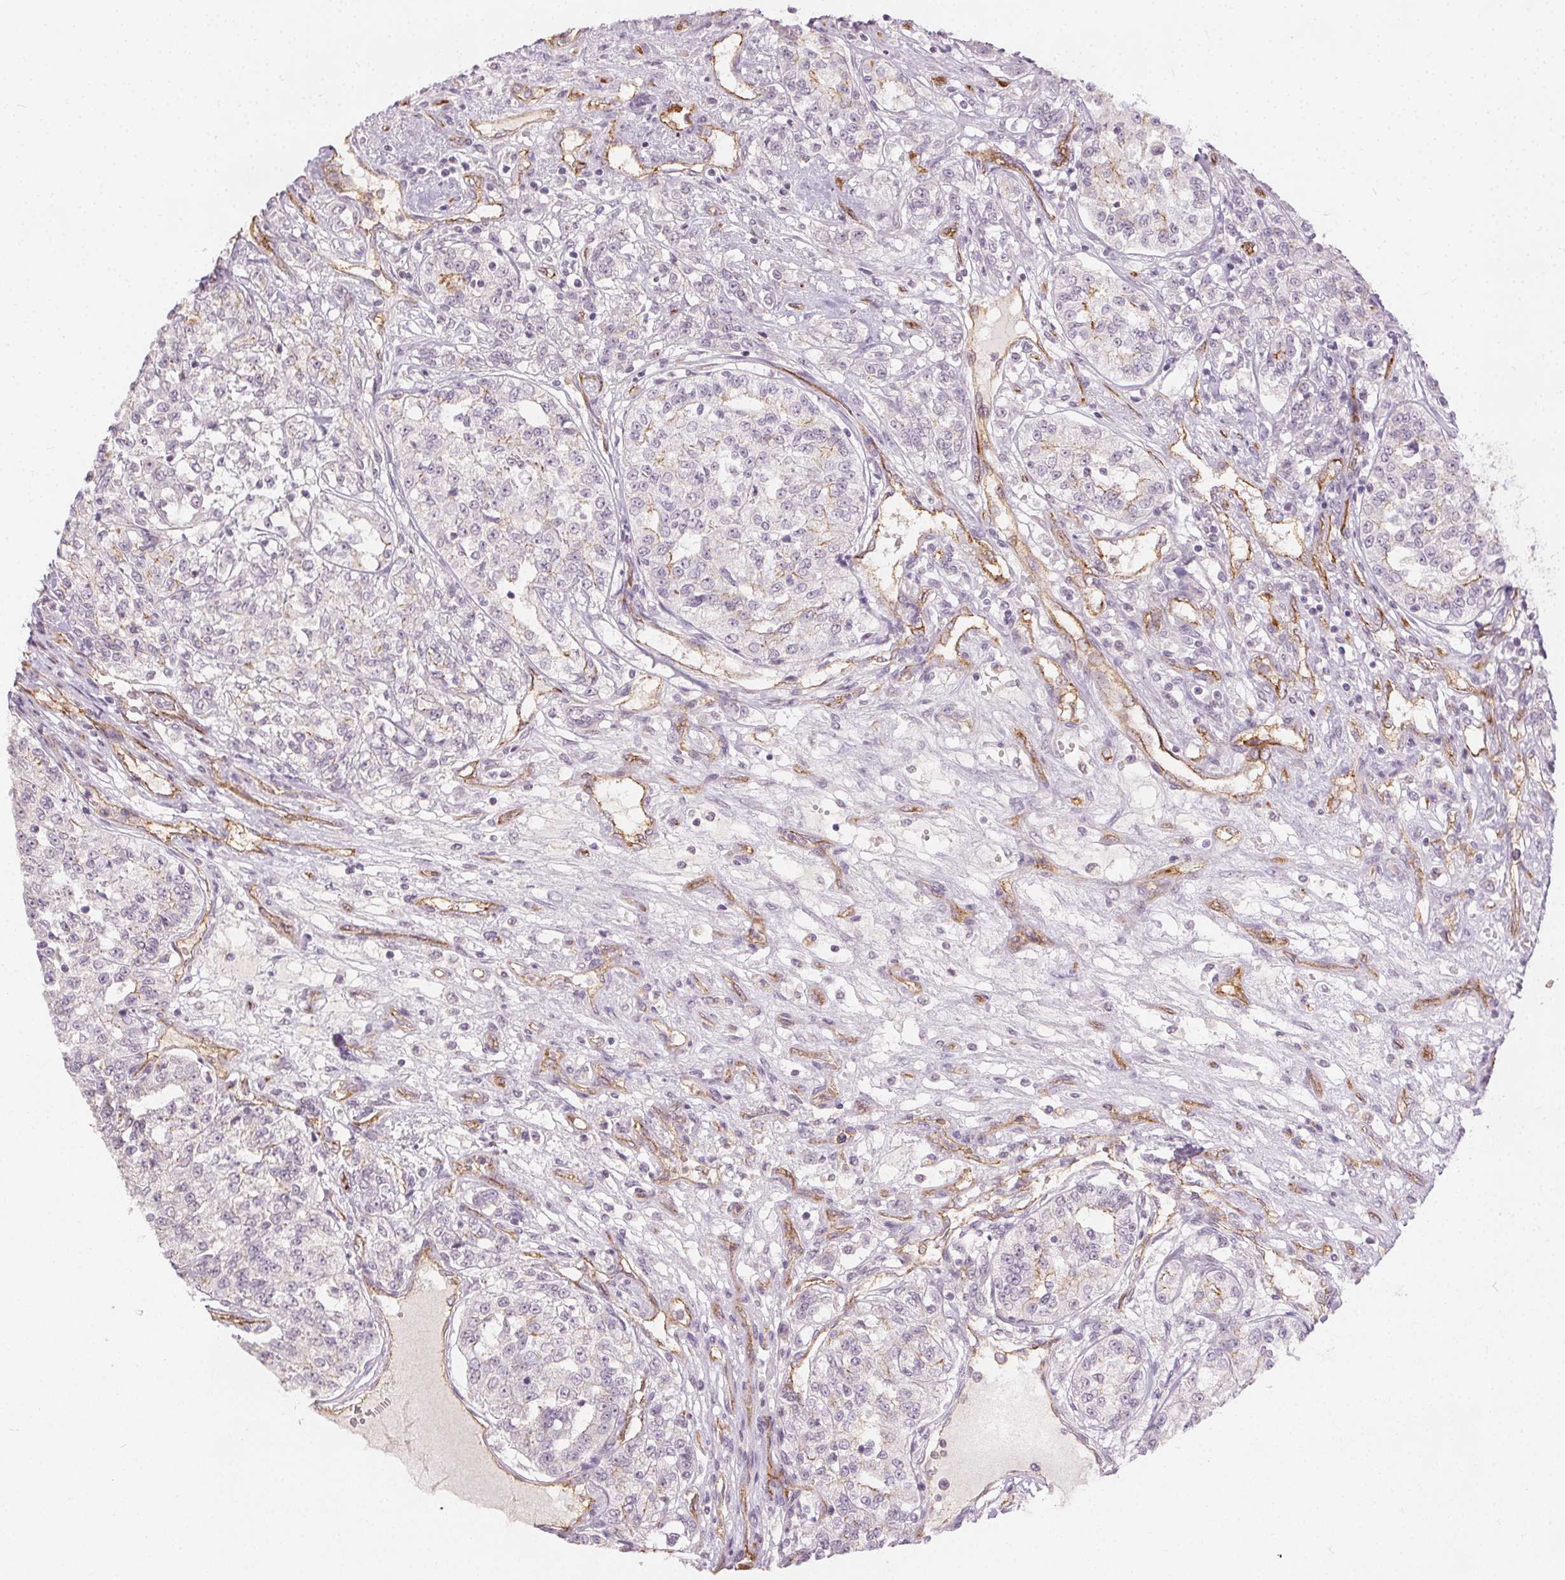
{"staining": {"intensity": "negative", "quantity": "none", "location": "none"}, "tissue": "renal cancer", "cell_type": "Tumor cells", "image_type": "cancer", "snomed": [{"axis": "morphology", "description": "Adenocarcinoma, NOS"}, {"axis": "topography", "description": "Kidney"}], "caption": "IHC of adenocarcinoma (renal) displays no expression in tumor cells.", "gene": "PODXL", "patient": {"sex": "female", "age": 63}}